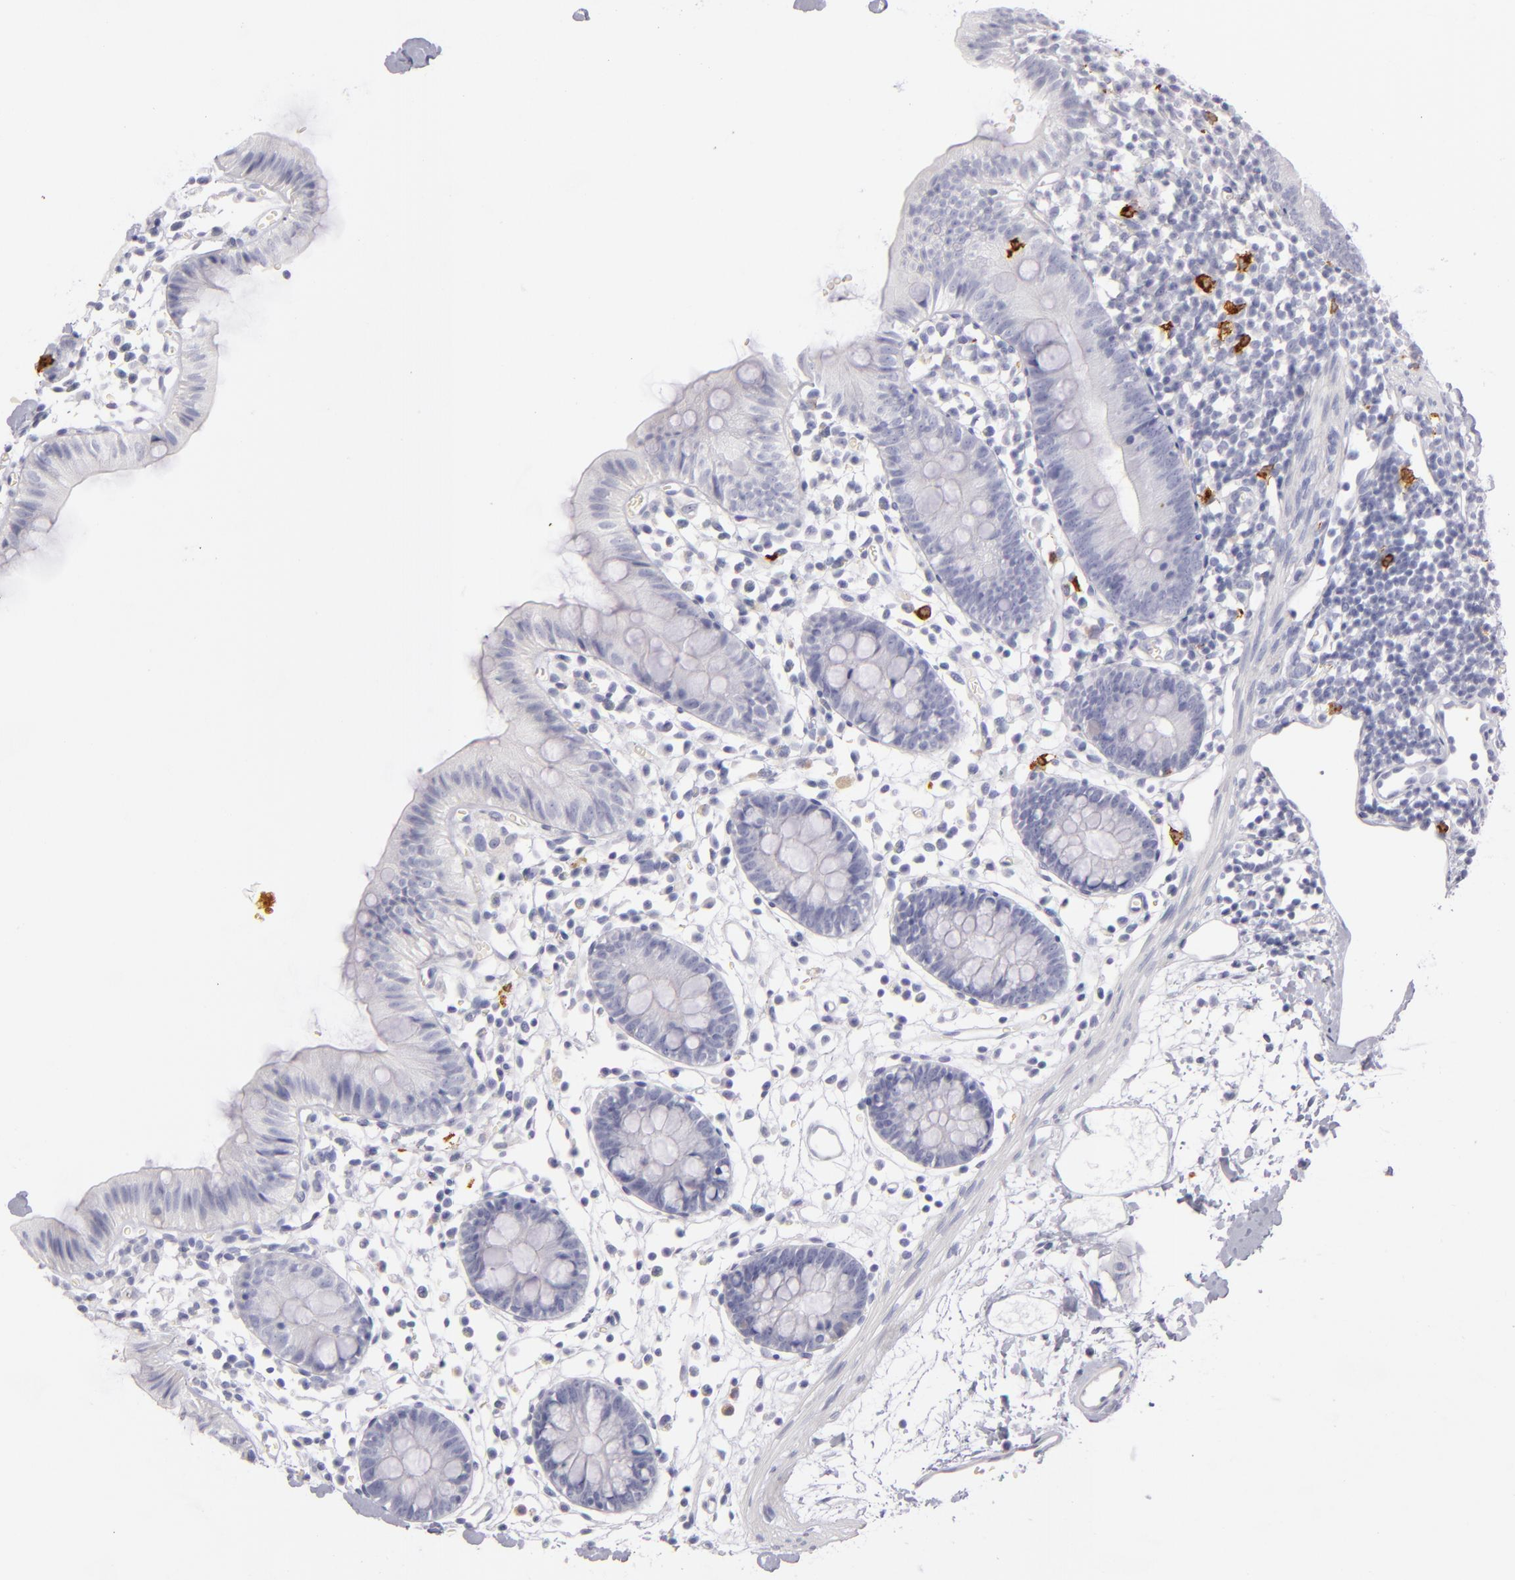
{"staining": {"intensity": "negative", "quantity": "none", "location": "none"}, "tissue": "colon", "cell_type": "Endothelial cells", "image_type": "normal", "snomed": [{"axis": "morphology", "description": "Normal tissue, NOS"}, {"axis": "topography", "description": "Colon"}], "caption": "This is an immunohistochemistry (IHC) image of unremarkable colon. There is no positivity in endothelial cells.", "gene": "CD207", "patient": {"sex": "male", "age": 14}}